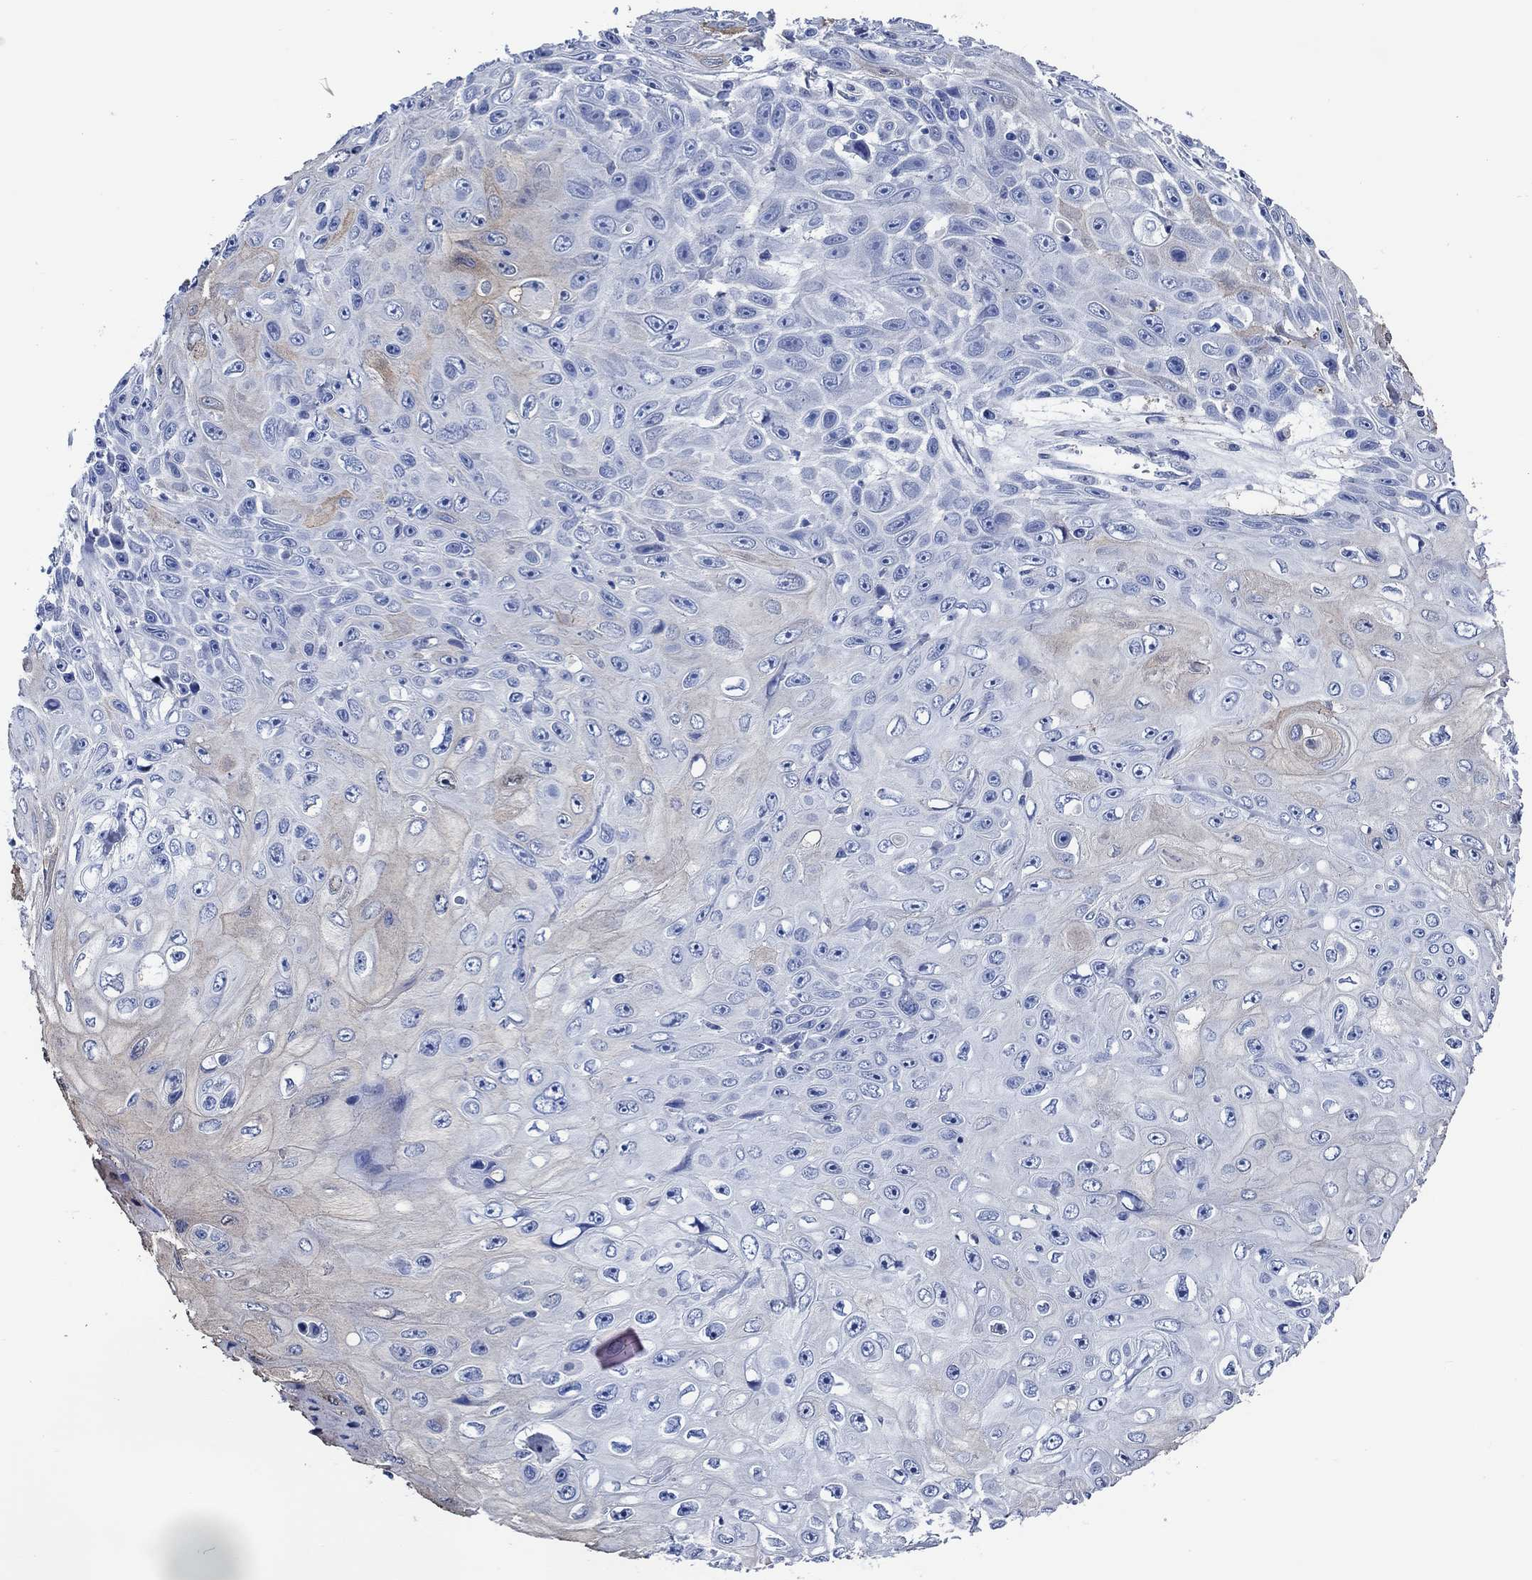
{"staining": {"intensity": "negative", "quantity": "none", "location": "none"}, "tissue": "skin cancer", "cell_type": "Tumor cells", "image_type": "cancer", "snomed": [{"axis": "morphology", "description": "Squamous cell carcinoma, NOS"}, {"axis": "topography", "description": "Skin"}], "caption": "Immunohistochemistry (IHC) of skin cancer reveals no expression in tumor cells. The staining was performed using DAB (3,3'-diaminobenzidine) to visualize the protein expression in brown, while the nuclei were stained in blue with hematoxylin (Magnification: 20x).", "gene": "WDR62", "patient": {"sex": "male", "age": 82}}